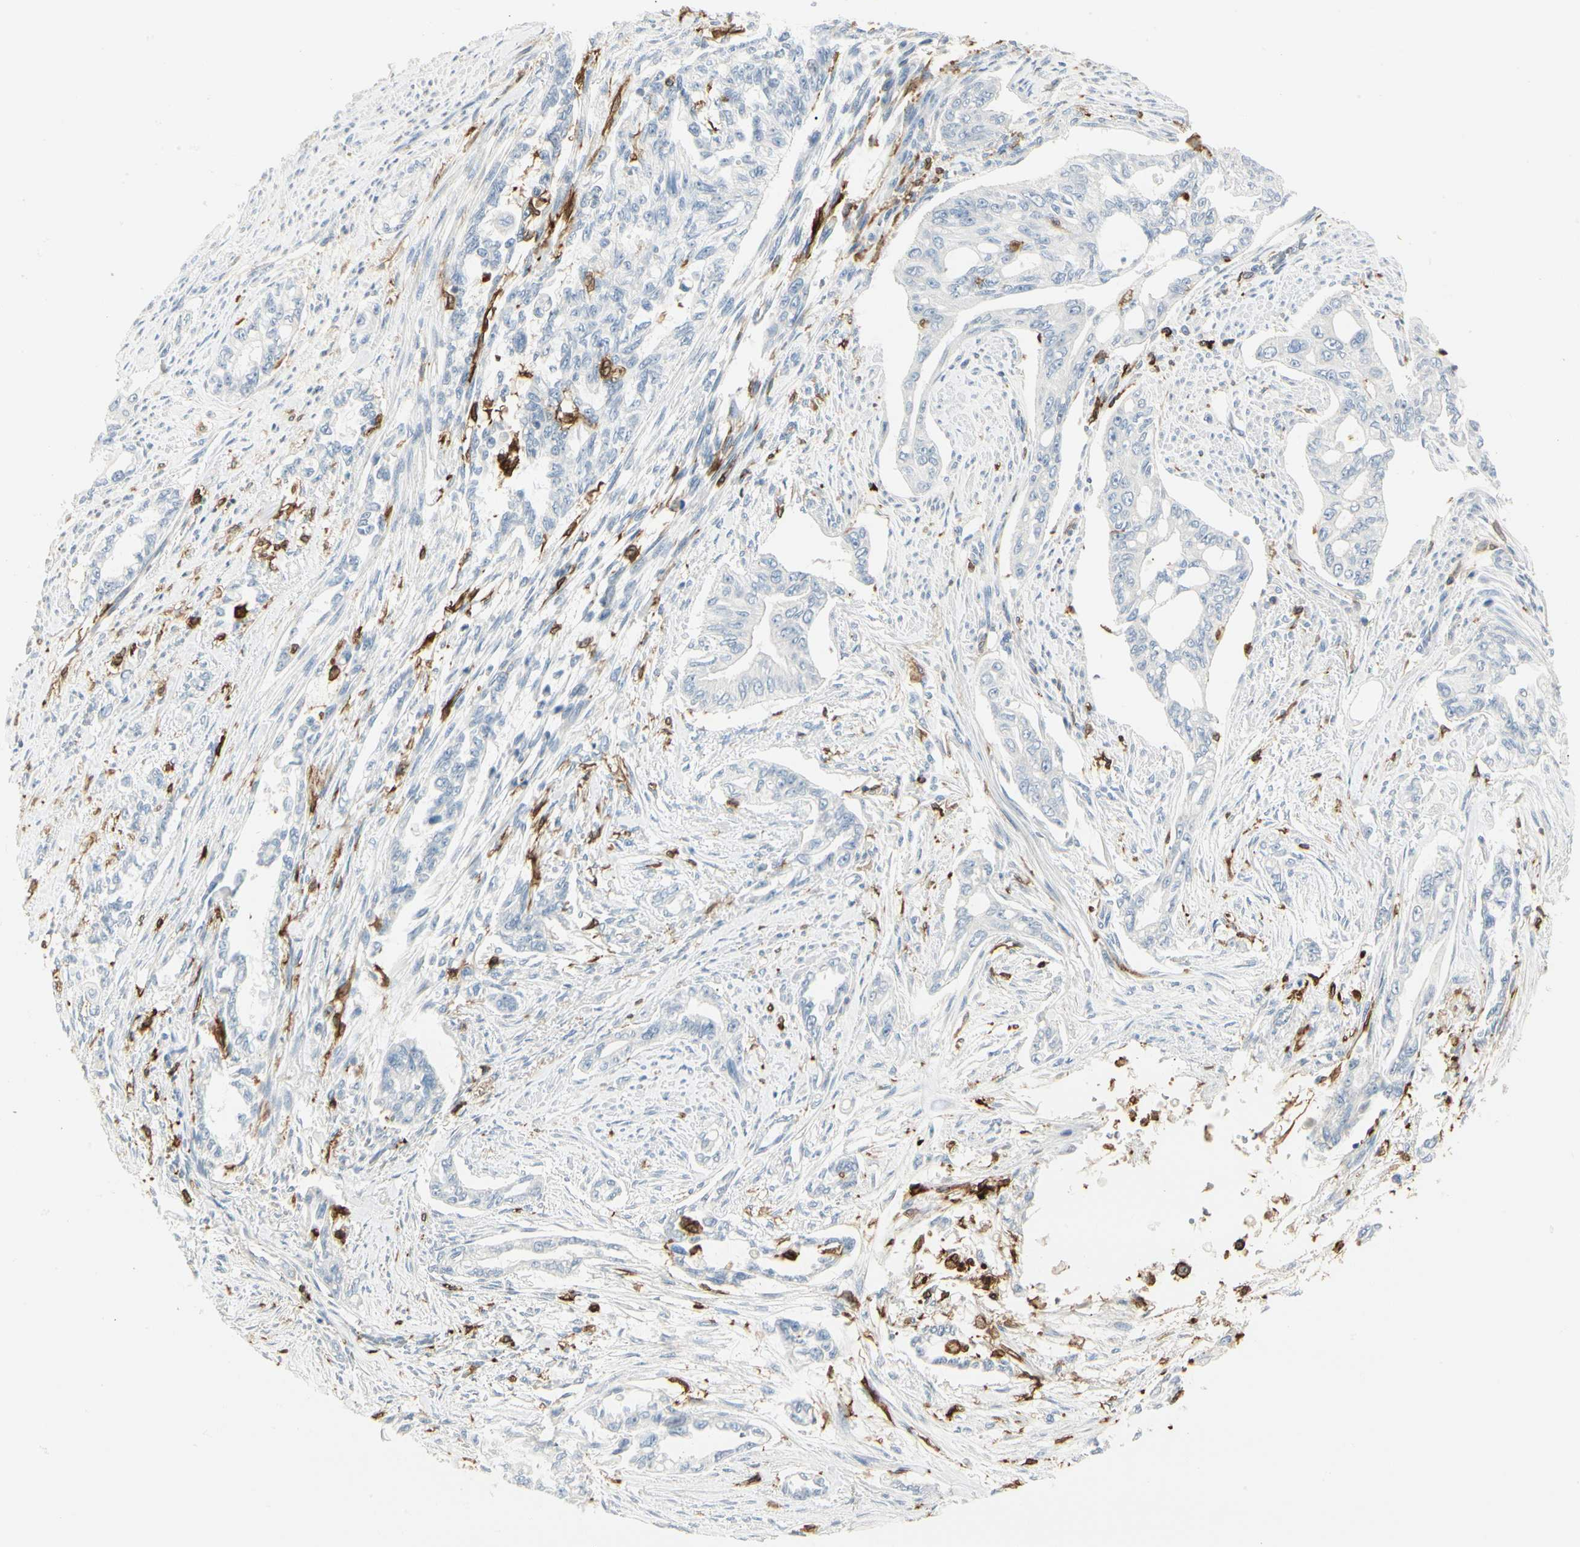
{"staining": {"intensity": "negative", "quantity": "none", "location": "none"}, "tissue": "pancreatic cancer", "cell_type": "Tumor cells", "image_type": "cancer", "snomed": [{"axis": "morphology", "description": "Normal tissue, NOS"}, {"axis": "topography", "description": "Pancreas"}], "caption": "Immunohistochemical staining of pancreatic cancer reveals no significant positivity in tumor cells.", "gene": "ITGB2", "patient": {"sex": "male", "age": 42}}